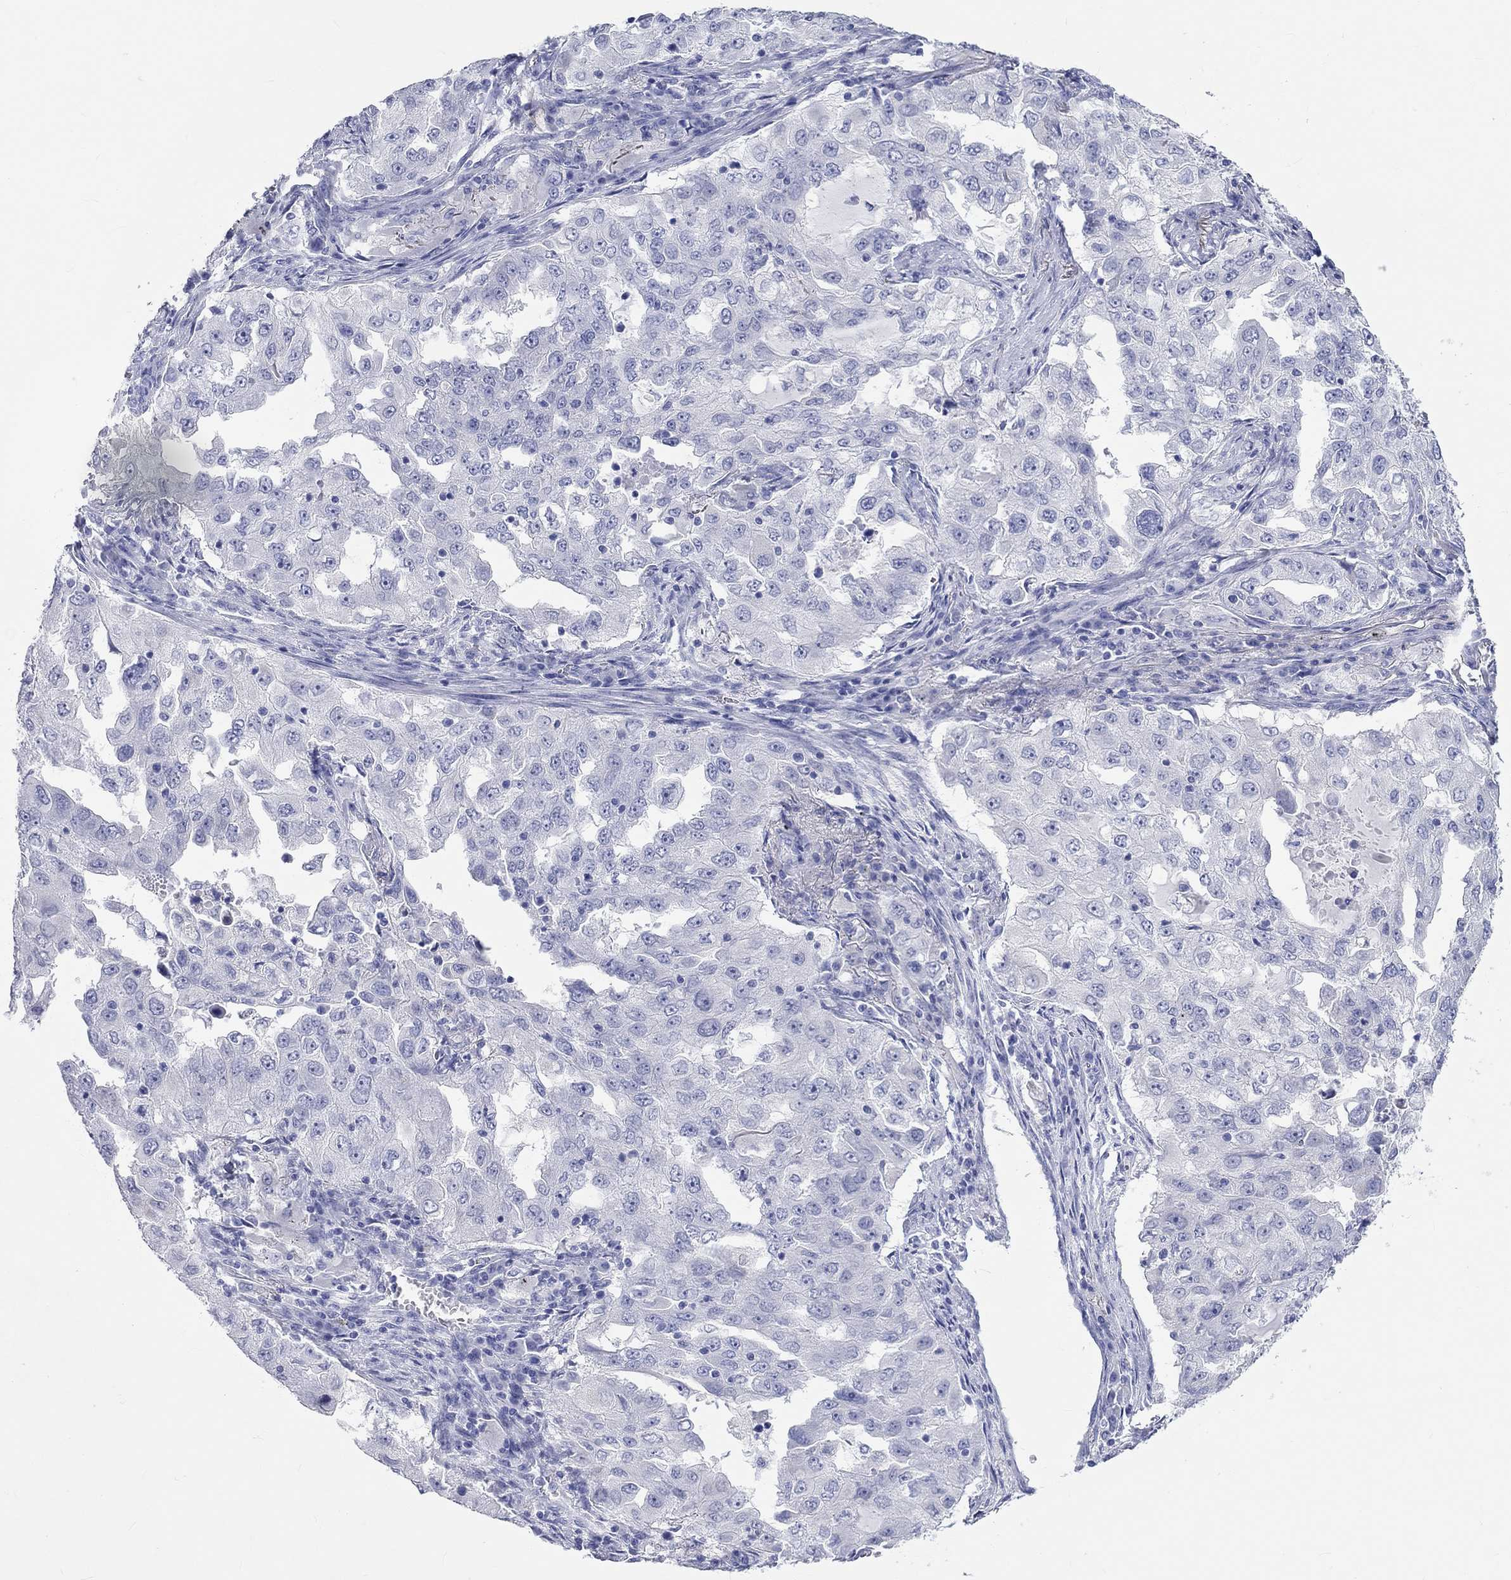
{"staining": {"intensity": "negative", "quantity": "none", "location": "none"}, "tissue": "lung cancer", "cell_type": "Tumor cells", "image_type": "cancer", "snomed": [{"axis": "morphology", "description": "Adenocarcinoma, NOS"}, {"axis": "topography", "description": "Lung"}], "caption": "Immunohistochemistry histopathology image of lung adenocarcinoma stained for a protein (brown), which demonstrates no positivity in tumor cells. Nuclei are stained in blue.", "gene": "SPATA9", "patient": {"sex": "female", "age": 61}}